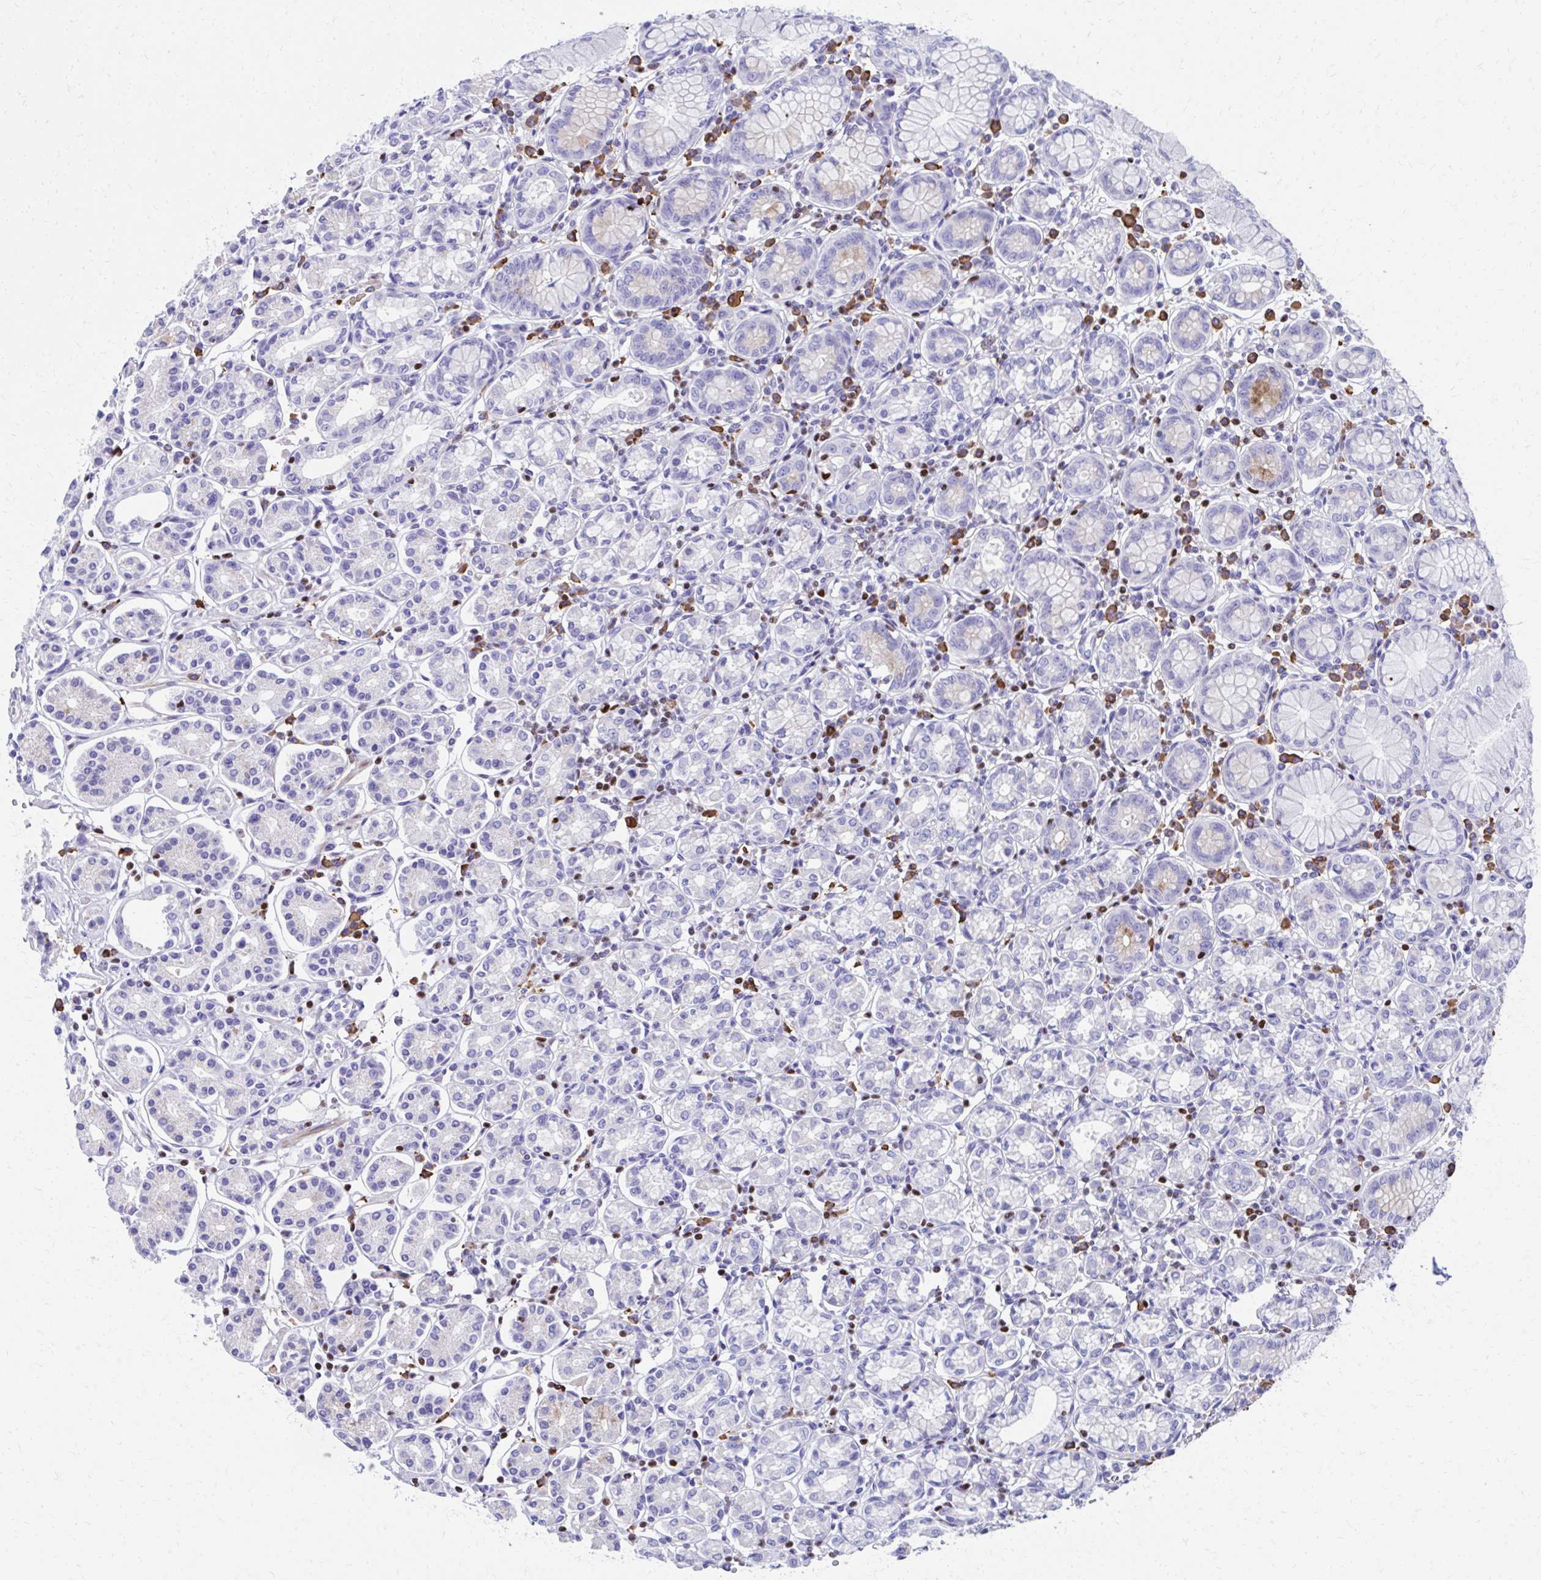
{"staining": {"intensity": "negative", "quantity": "none", "location": "none"}, "tissue": "stomach", "cell_type": "Glandular cells", "image_type": "normal", "snomed": [{"axis": "morphology", "description": "Normal tissue, NOS"}, {"axis": "topography", "description": "Stomach"}], "caption": "Immunohistochemistry histopathology image of normal stomach stained for a protein (brown), which shows no expression in glandular cells.", "gene": "RUNX3", "patient": {"sex": "female", "age": 62}}